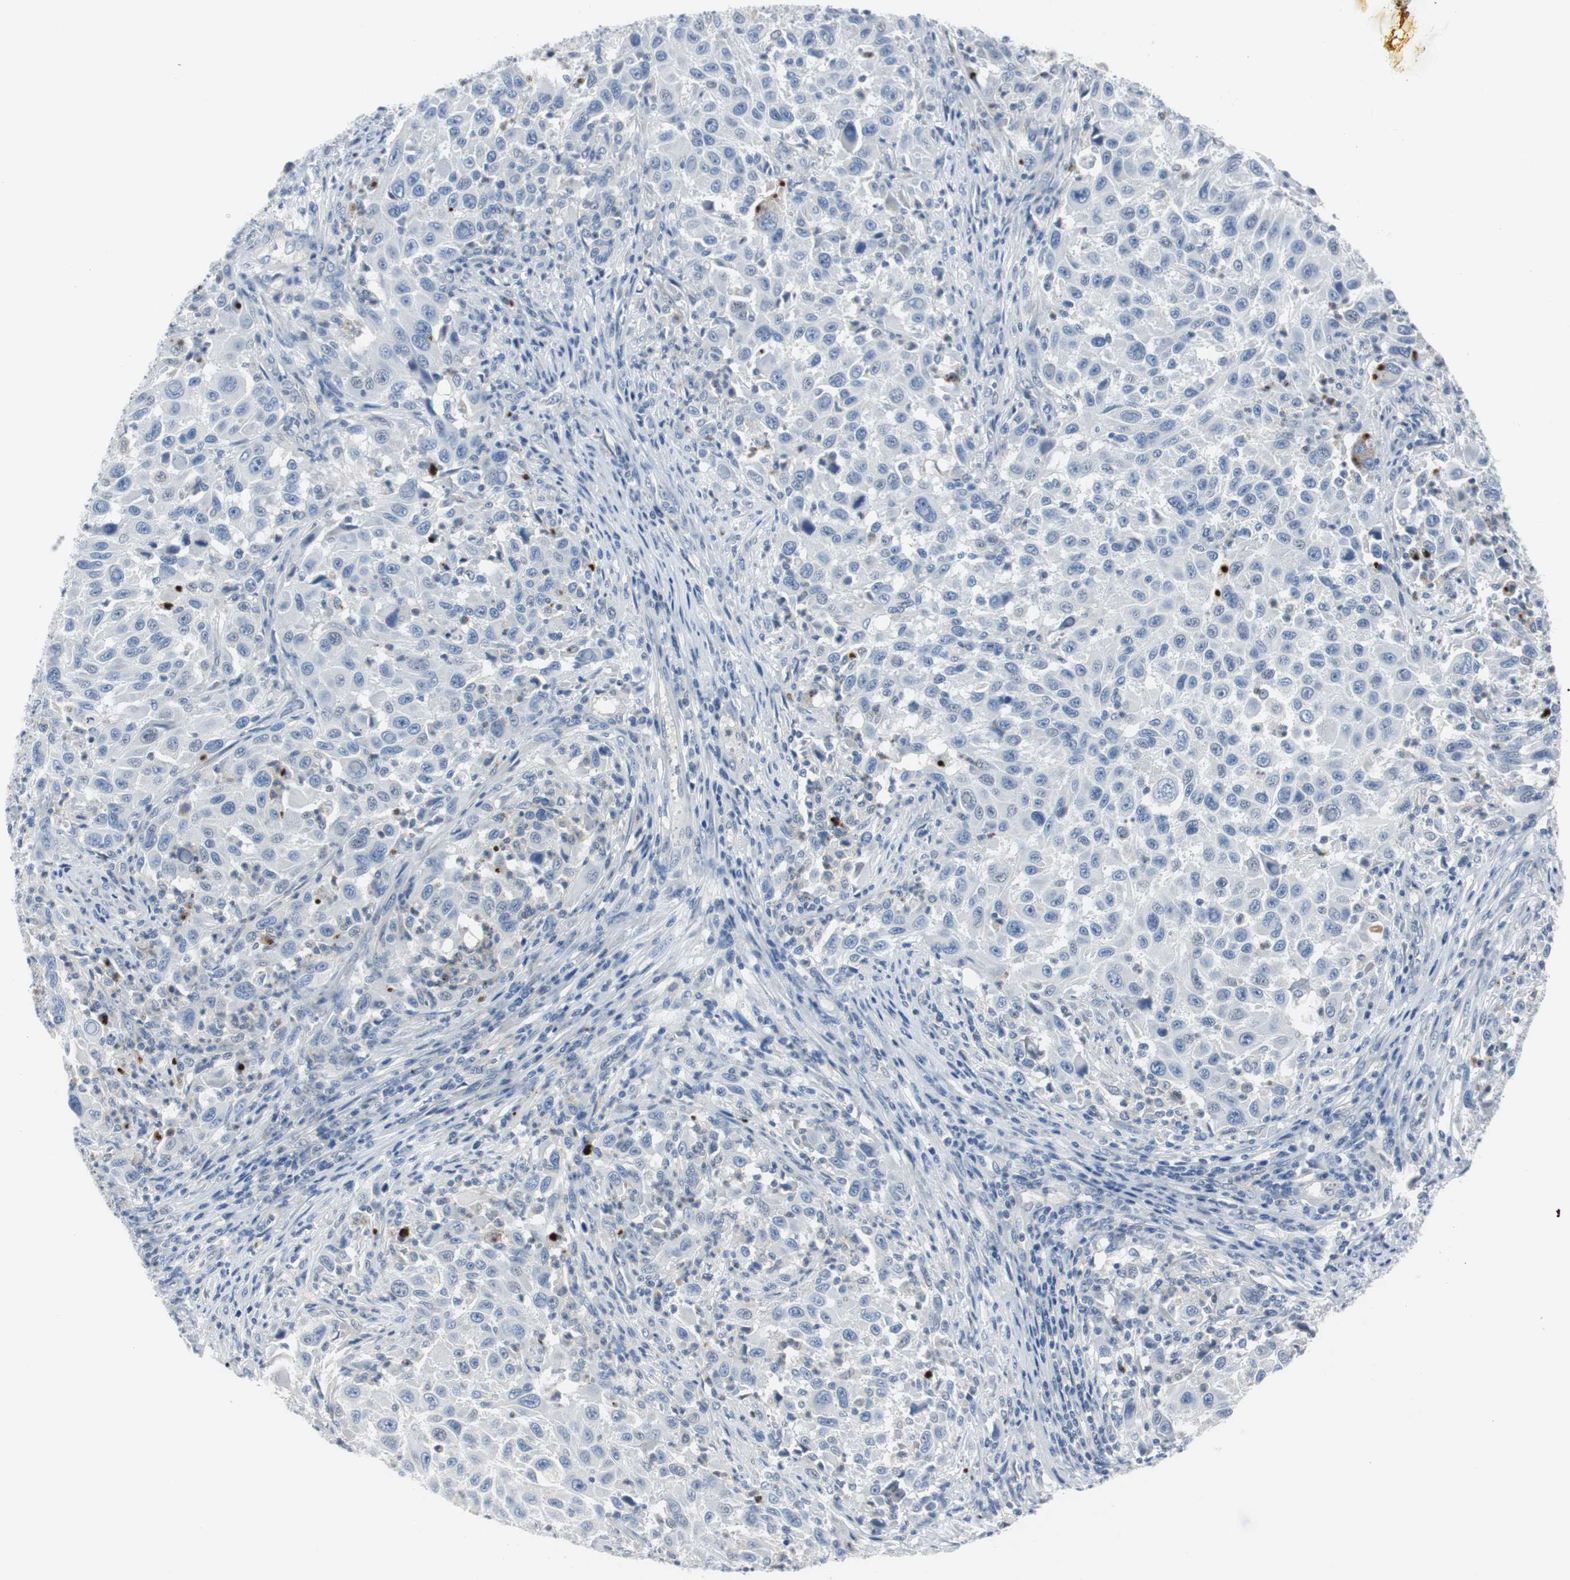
{"staining": {"intensity": "negative", "quantity": "none", "location": "none"}, "tissue": "melanoma", "cell_type": "Tumor cells", "image_type": "cancer", "snomed": [{"axis": "morphology", "description": "Malignant melanoma, Metastatic site"}, {"axis": "topography", "description": "Lymph node"}], "caption": "The immunohistochemistry (IHC) histopathology image has no significant staining in tumor cells of malignant melanoma (metastatic site) tissue. (DAB immunohistochemistry, high magnification).", "gene": "RASA1", "patient": {"sex": "male", "age": 61}}